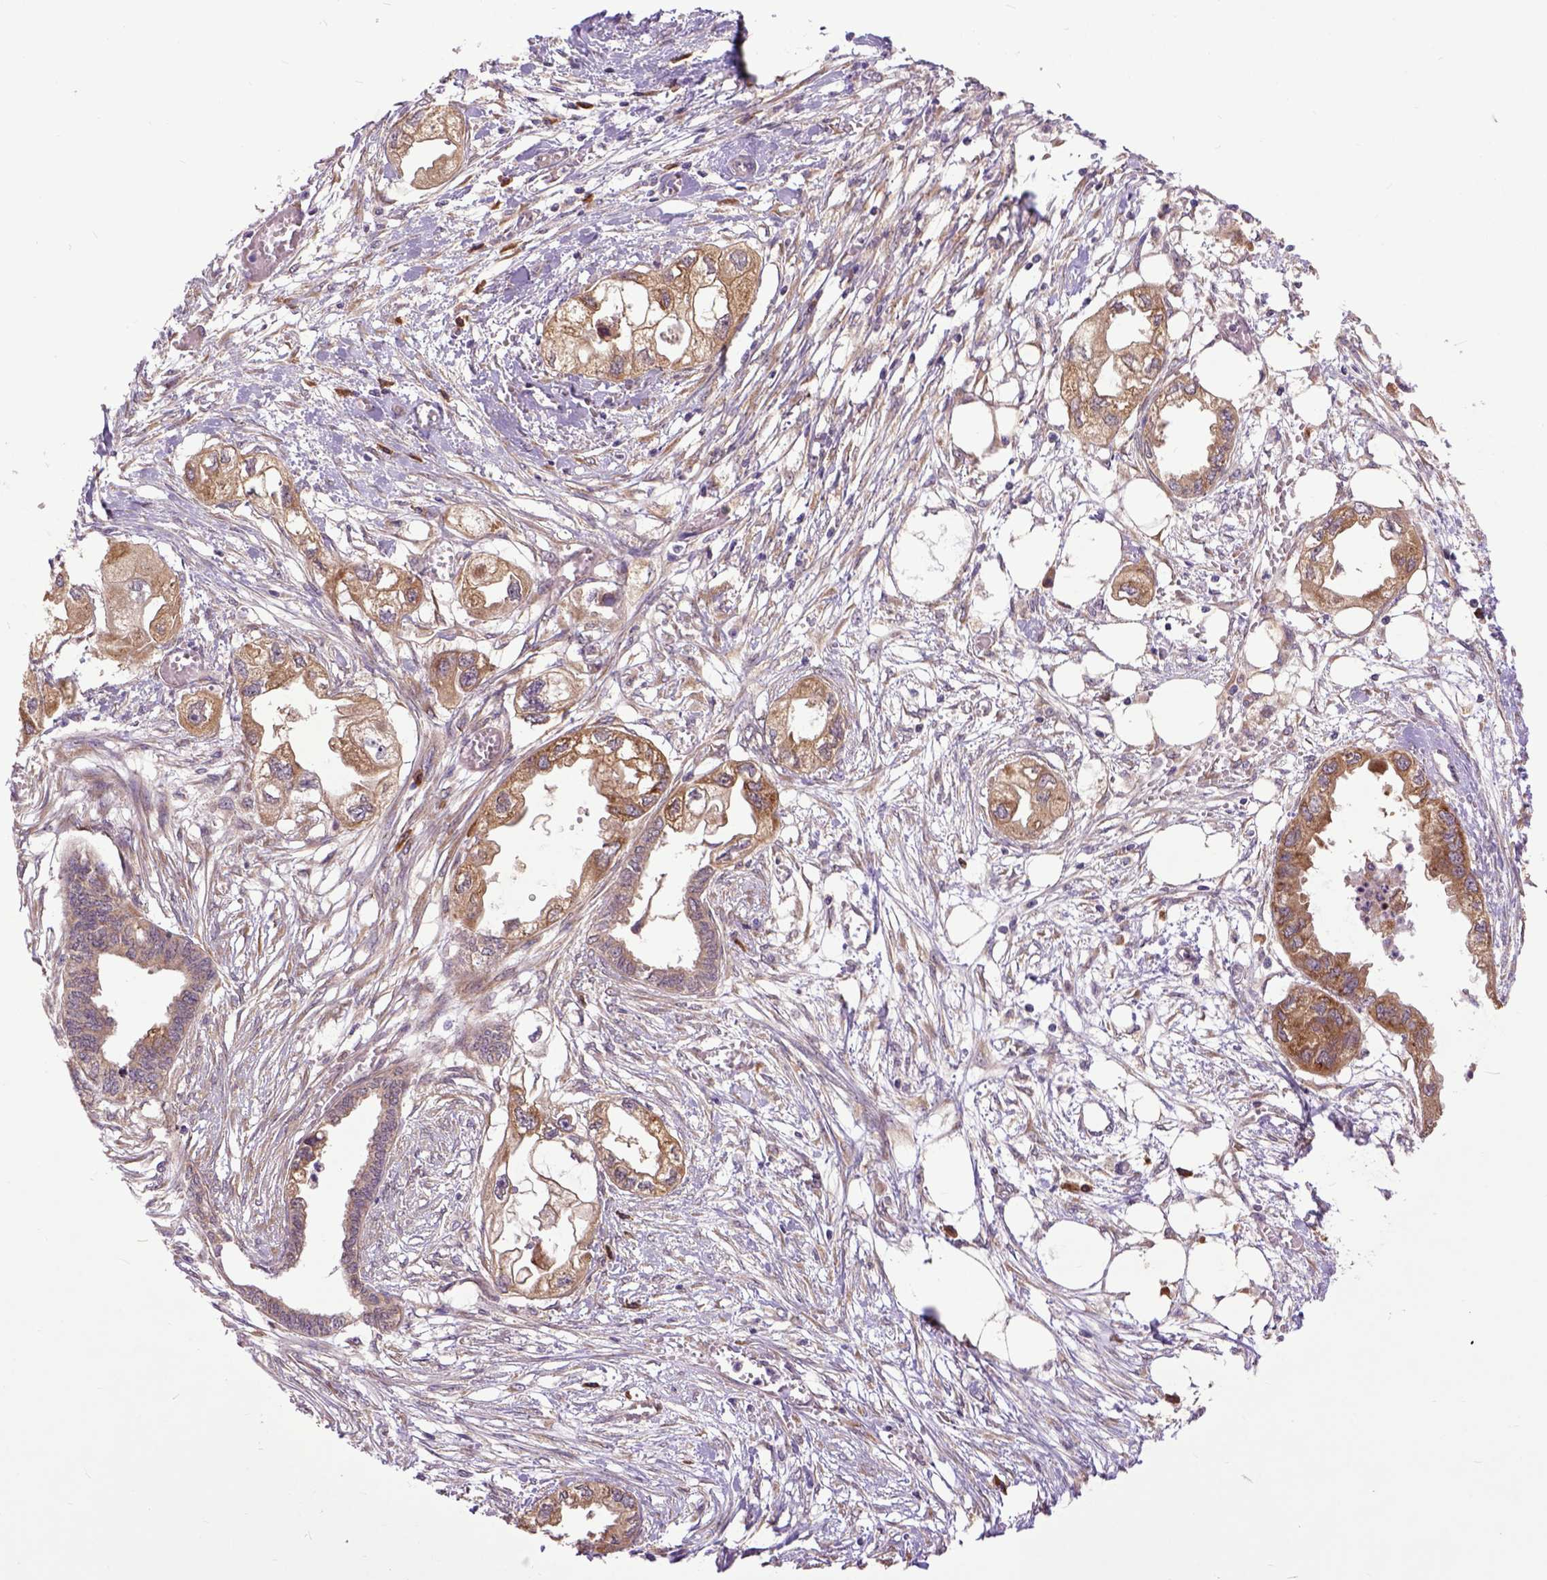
{"staining": {"intensity": "moderate", "quantity": ">75%", "location": "cytoplasmic/membranous"}, "tissue": "endometrial cancer", "cell_type": "Tumor cells", "image_type": "cancer", "snomed": [{"axis": "morphology", "description": "Adenocarcinoma, NOS"}, {"axis": "morphology", "description": "Adenocarcinoma, metastatic, NOS"}, {"axis": "topography", "description": "Adipose tissue"}, {"axis": "topography", "description": "Endometrium"}], "caption": "A photomicrograph of human endometrial cancer stained for a protein exhibits moderate cytoplasmic/membranous brown staining in tumor cells. The protein of interest is stained brown, and the nuclei are stained in blue (DAB IHC with brightfield microscopy, high magnification).", "gene": "ARL1", "patient": {"sex": "female", "age": 67}}